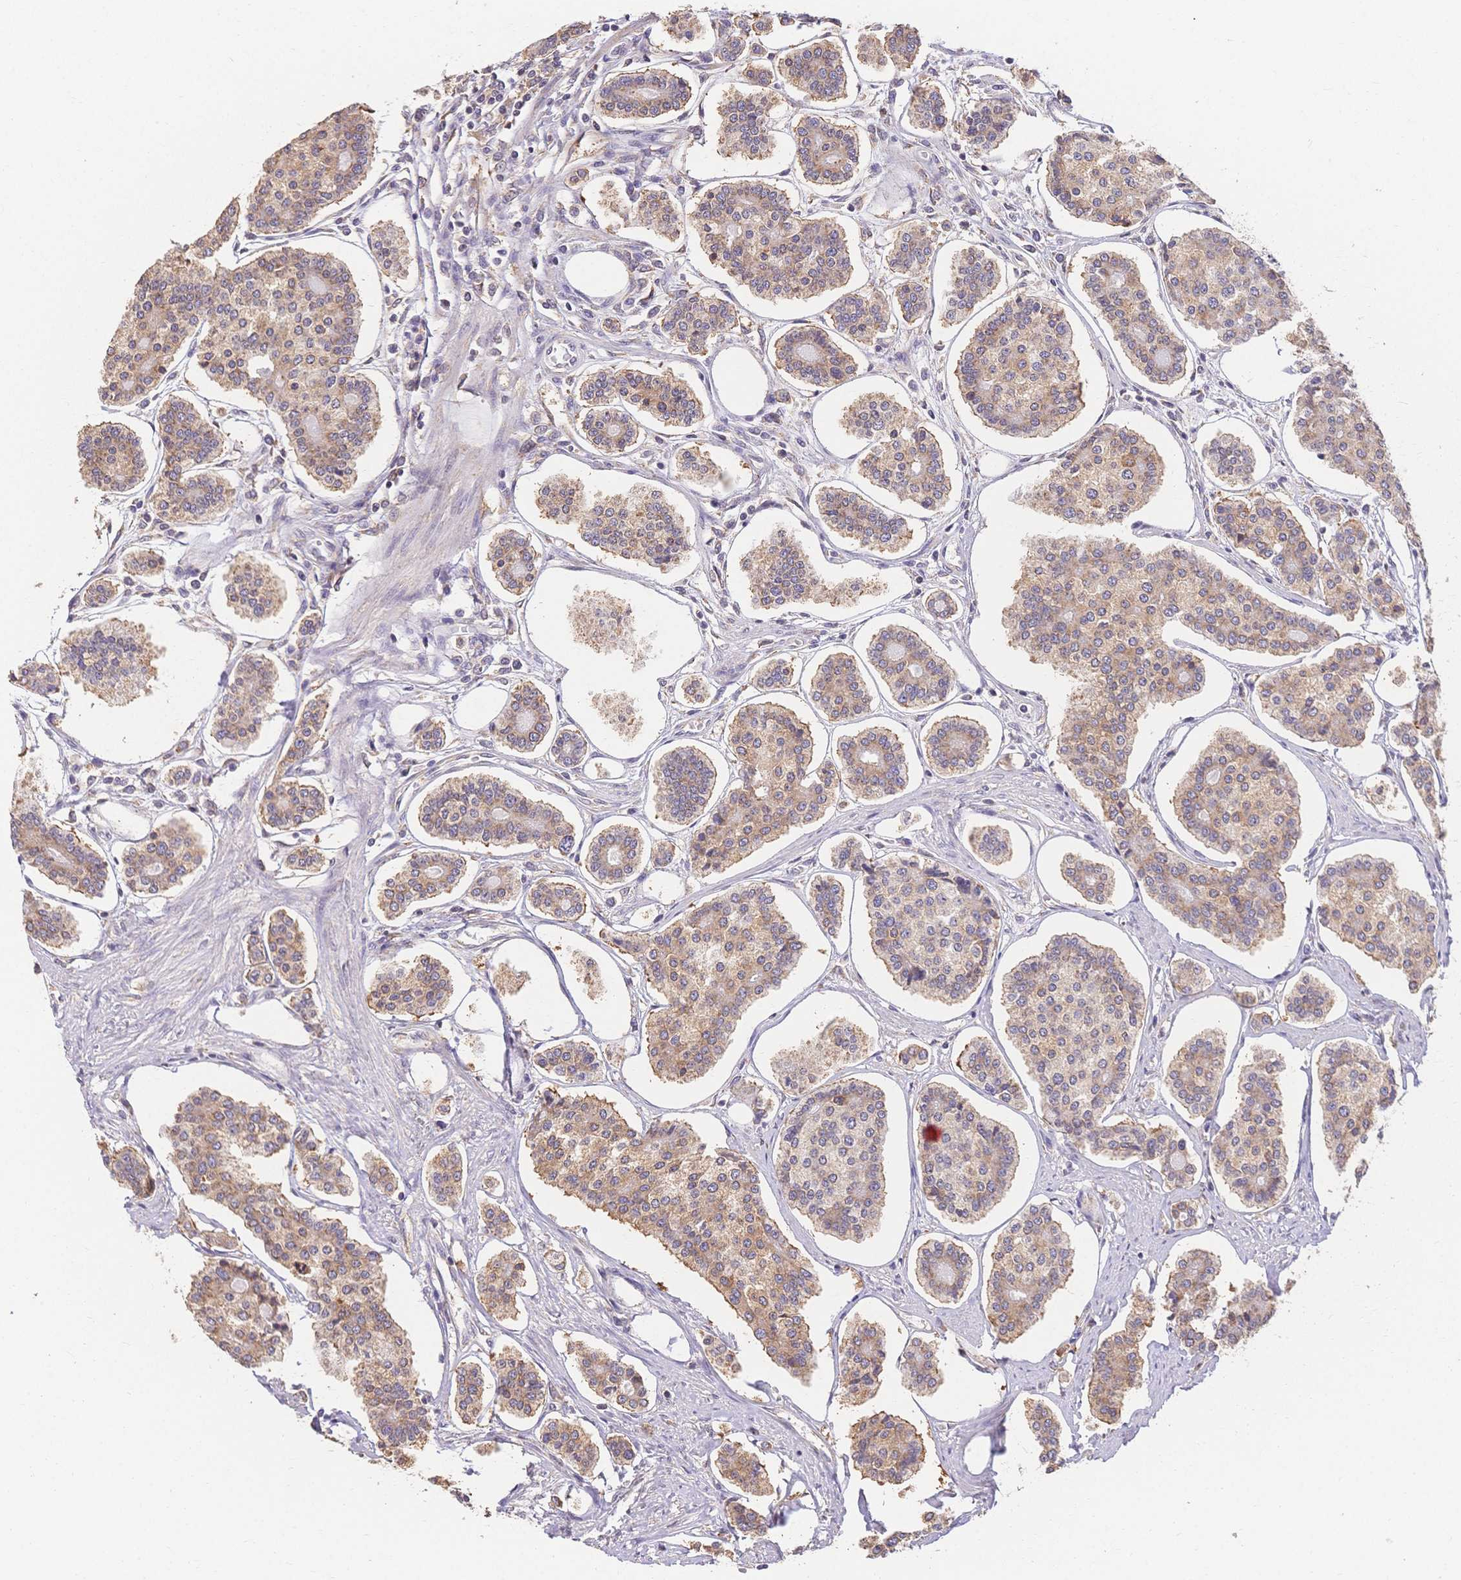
{"staining": {"intensity": "weak", "quantity": ">75%", "location": "cytoplasmic/membranous"}, "tissue": "carcinoid", "cell_type": "Tumor cells", "image_type": "cancer", "snomed": [{"axis": "morphology", "description": "Carcinoid, malignant, NOS"}, {"axis": "topography", "description": "Small intestine"}], "caption": "IHC image of neoplastic tissue: carcinoid (malignant) stained using immunohistochemistry (IHC) exhibits low levels of weak protein expression localized specifically in the cytoplasmic/membranous of tumor cells, appearing as a cytoplasmic/membranous brown color.", "gene": "HS3ST5", "patient": {"sex": "female", "age": 65}}